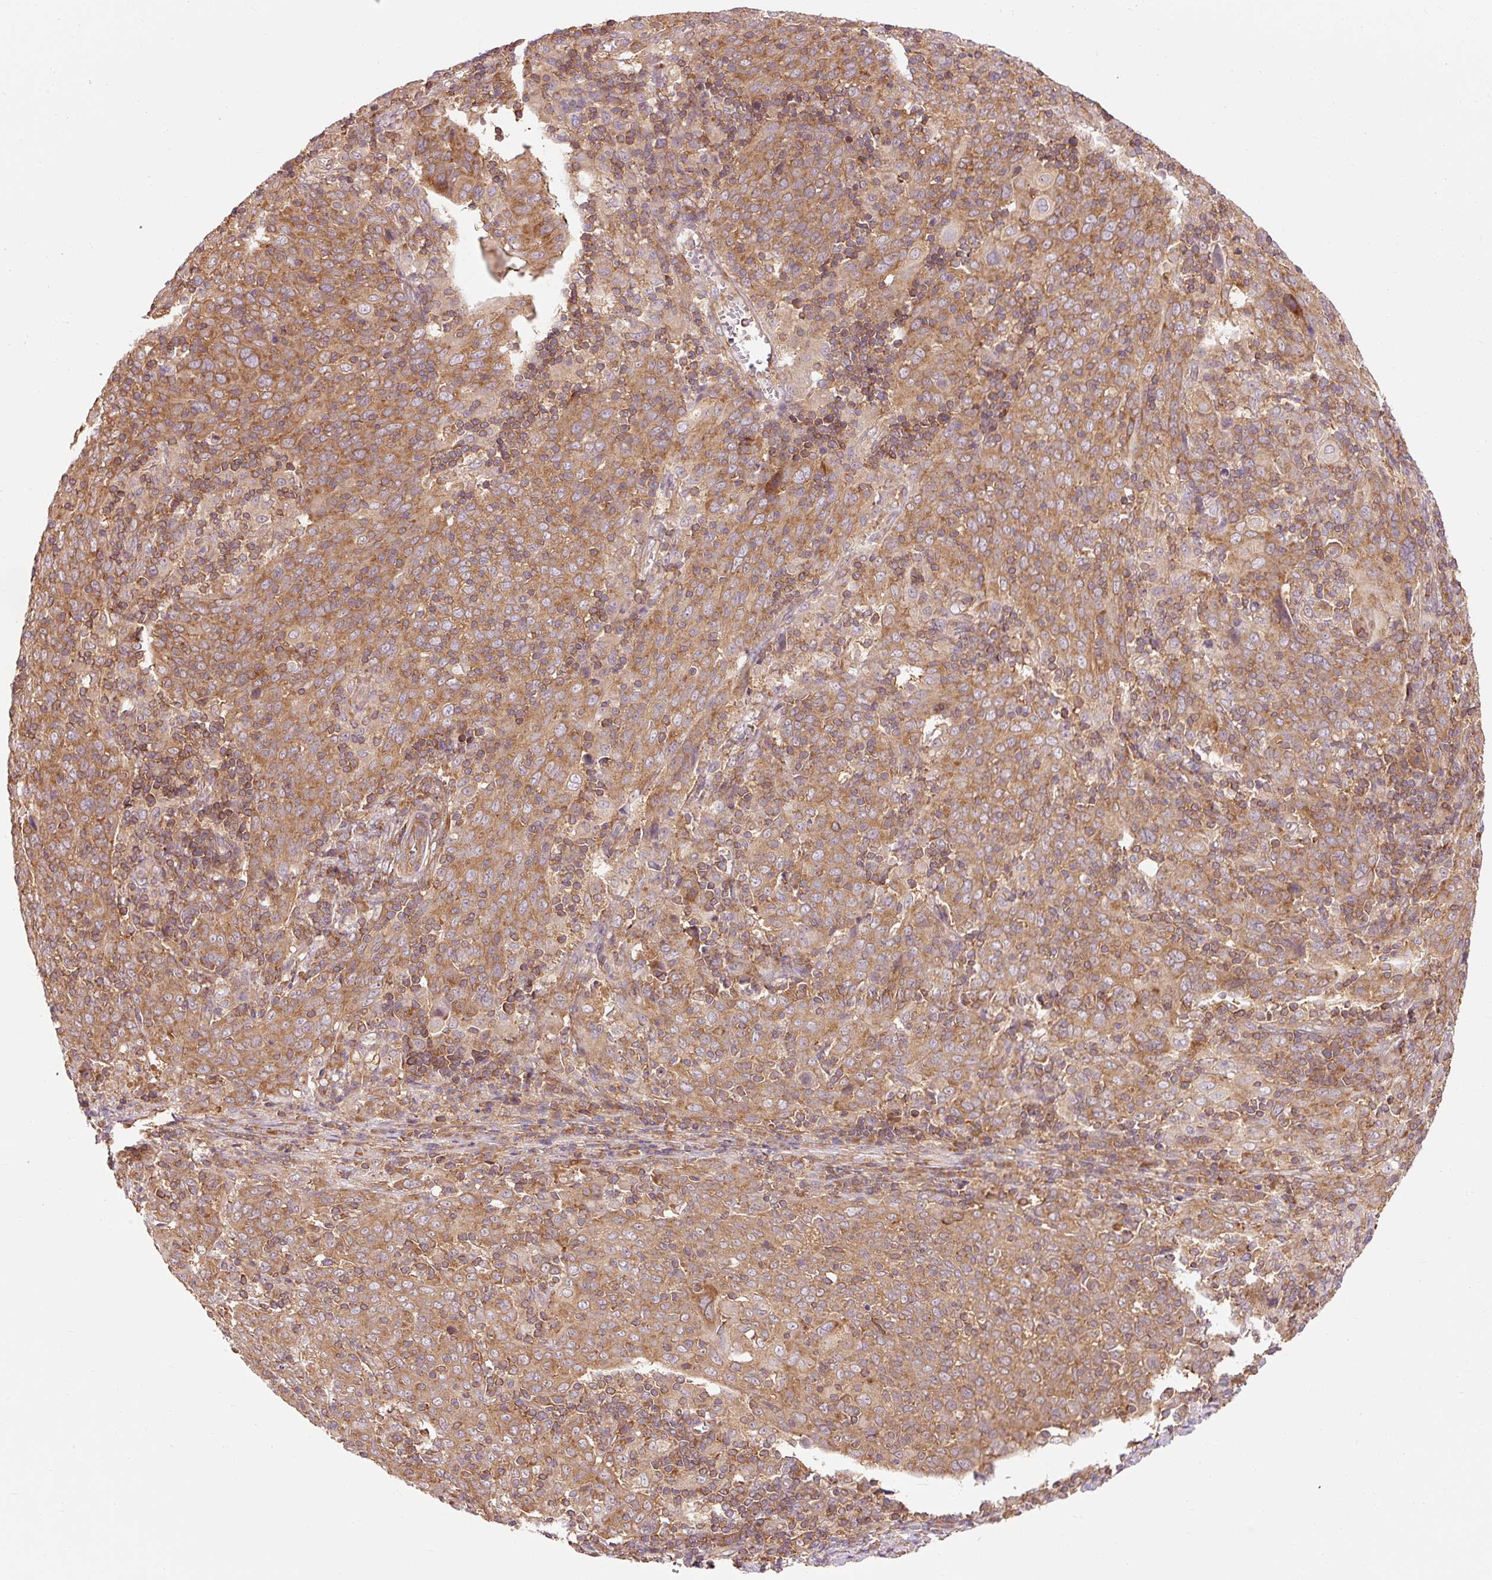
{"staining": {"intensity": "moderate", "quantity": ">75%", "location": "cytoplasmic/membranous"}, "tissue": "cervical cancer", "cell_type": "Tumor cells", "image_type": "cancer", "snomed": [{"axis": "morphology", "description": "Squamous cell carcinoma, NOS"}, {"axis": "topography", "description": "Cervix"}], "caption": "An immunohistochemistry micrograph of tumor tissue is shown. Protein staining in brown labels moderate cytoplasmic/membranous positivity in cervical cancer within tumor cells.", "gene": "PDAP1", "patient": {"sex": "female", "age": 67}}